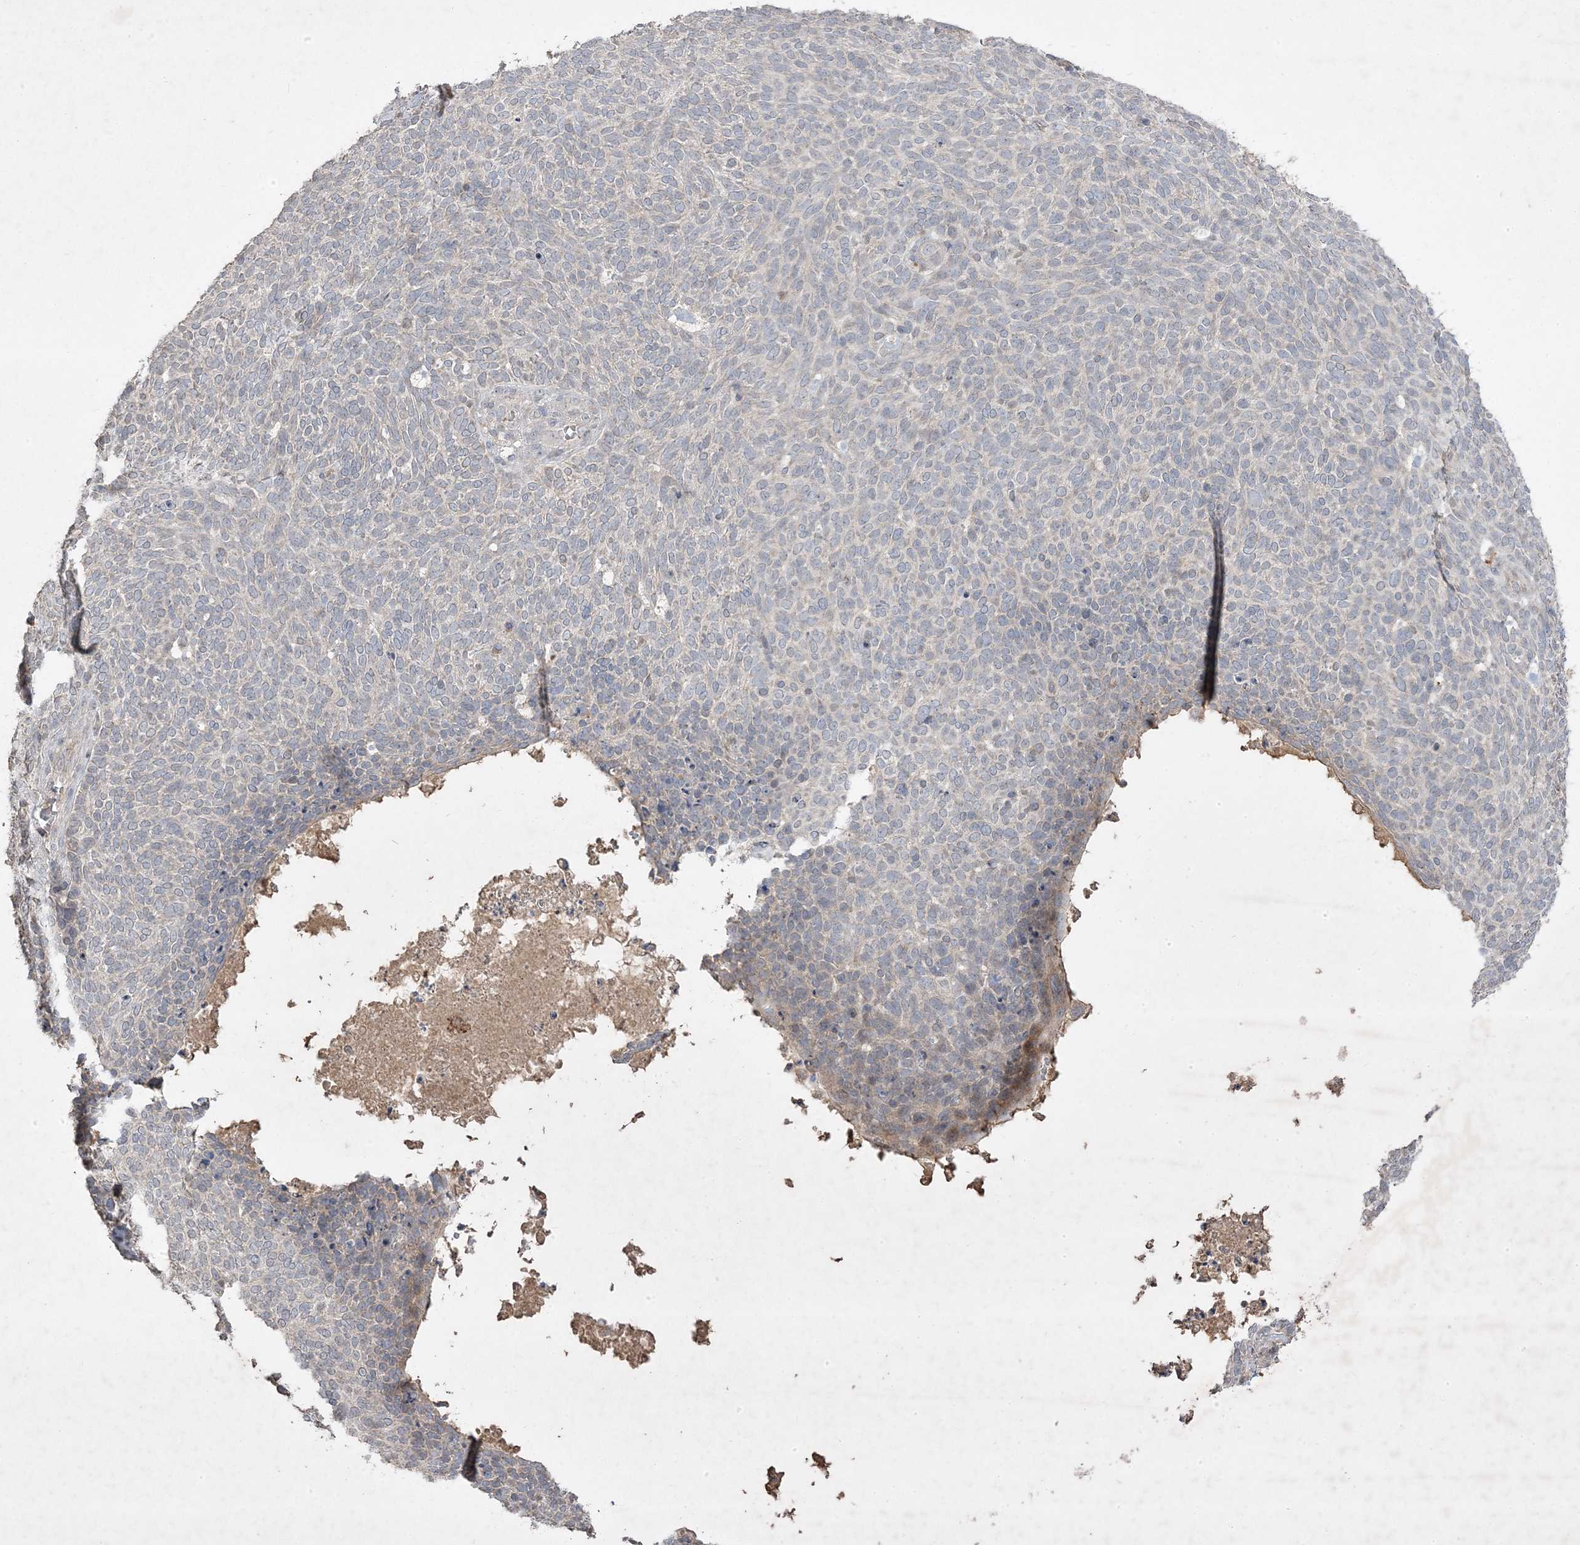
{"staining": {"intensity": "weak", "quantity": "<25%", "location": "cytoplasmic/membranous"}, "tissue": "skin cancer", "cell_type": "Tumor cells", "image_type": "cancer", "snomed": [{"axis": "morphology", "description": "Squamous cell carcinoma, NOS"}, {"axis": "topography", "description": "Skin"}], "caption": "This photomicrograph is of squamous cell carcinoma (skin) stained with IHC to label a protein in brown with the nuclei are counter-stained blue. There is no positivity in tumor cells.", "gene": "RGL4", "patient": {"sex": "female", "age": 90}}